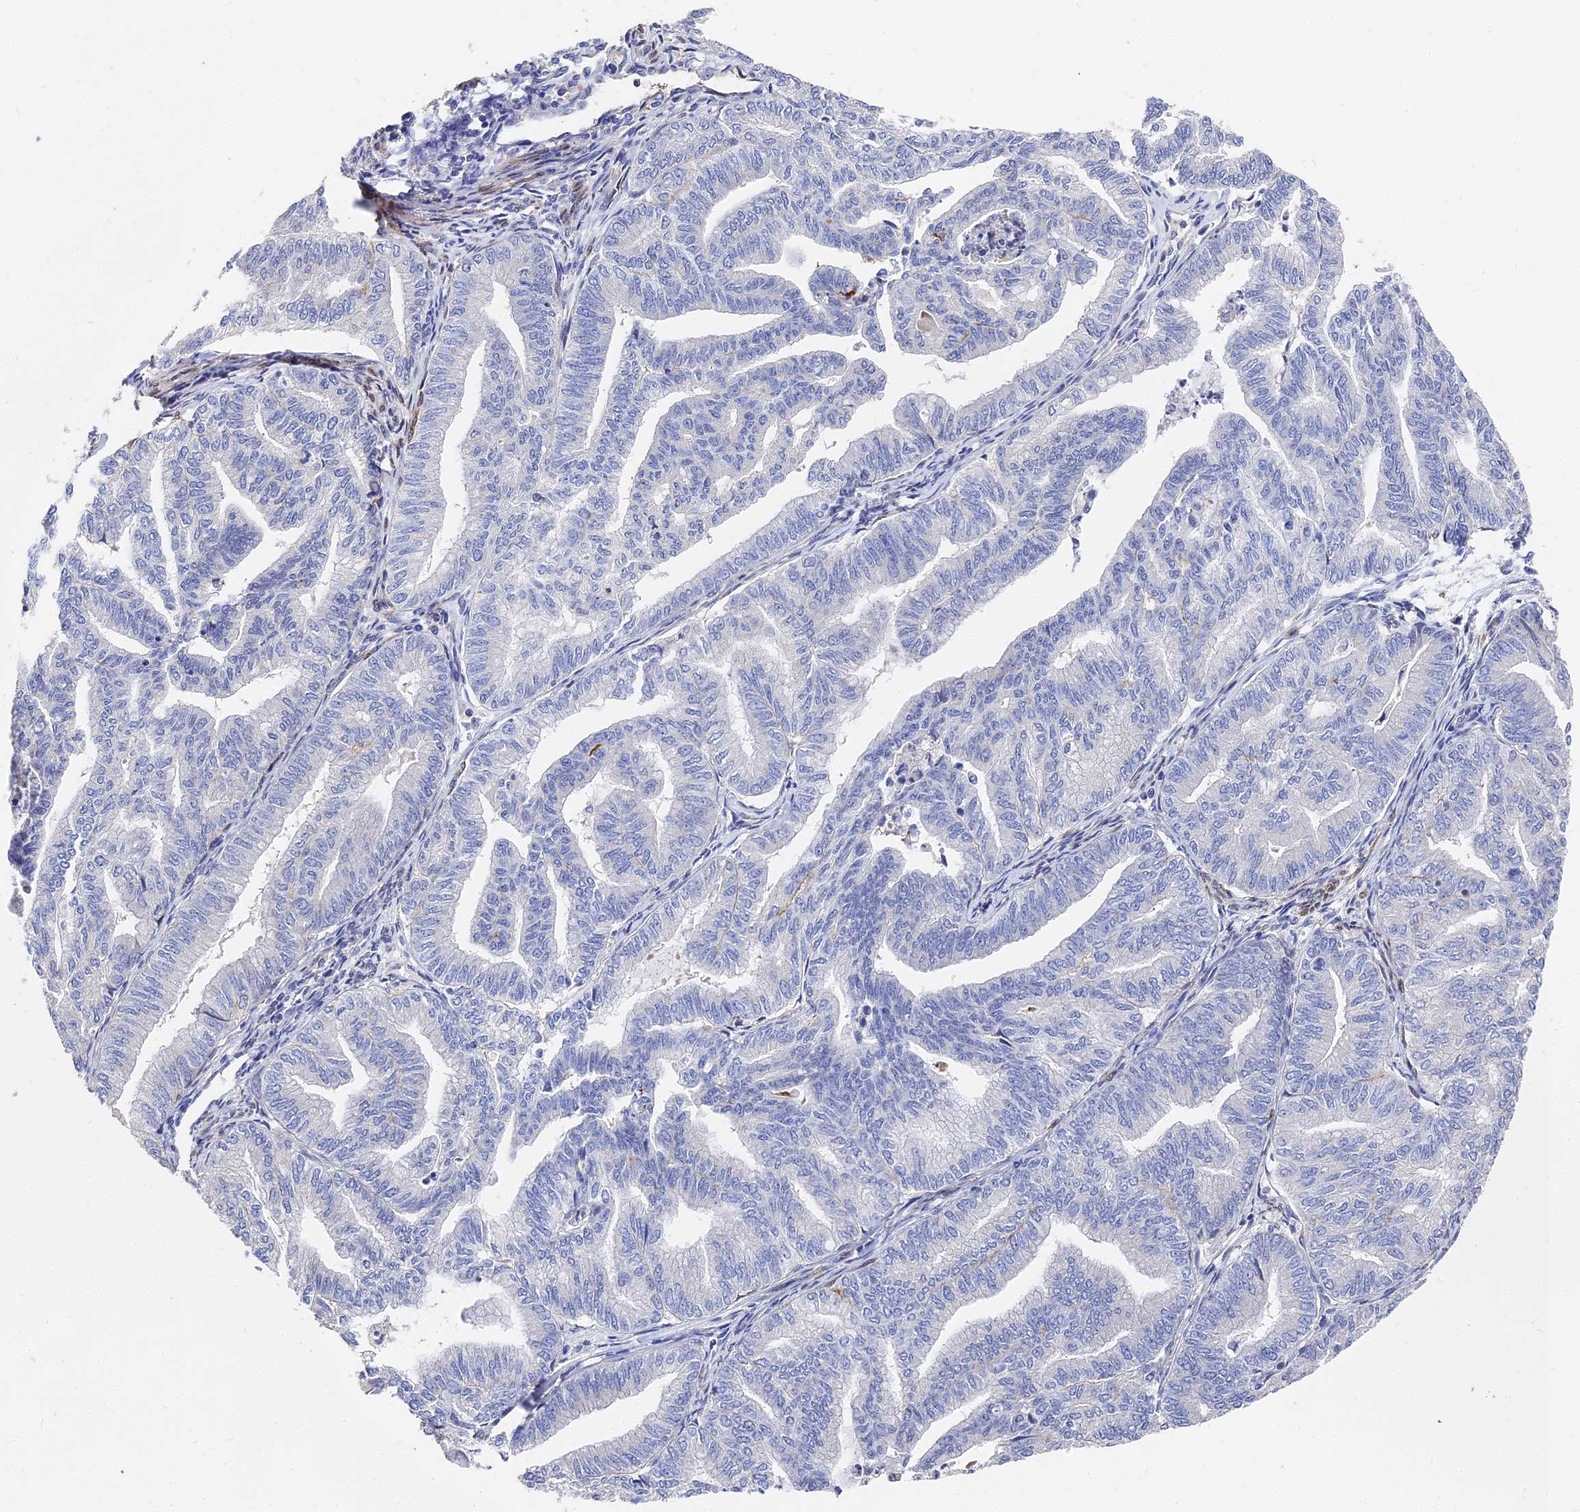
{"staining": {"intensity": "negative", "quantity": "none", "location": "none"}, "tissue": "endometrial cancer", "cell_type": "Tumor cells", "image_type": "cancer", "snomed": [{"axis": "morphology", "description": "Adenocarcinoma, NOS"}, {"axis": "topography", "description": "Endometrium"}], "caption": "Immunohistochemical staining of endometrial adenocarcinoma exhibits no significant staining in tumor cells. (DAB immunohistochemistry with hematoxylin counter stain).", "gene": "CCDC113", "patient": {"sex": "female", "age": 79}}